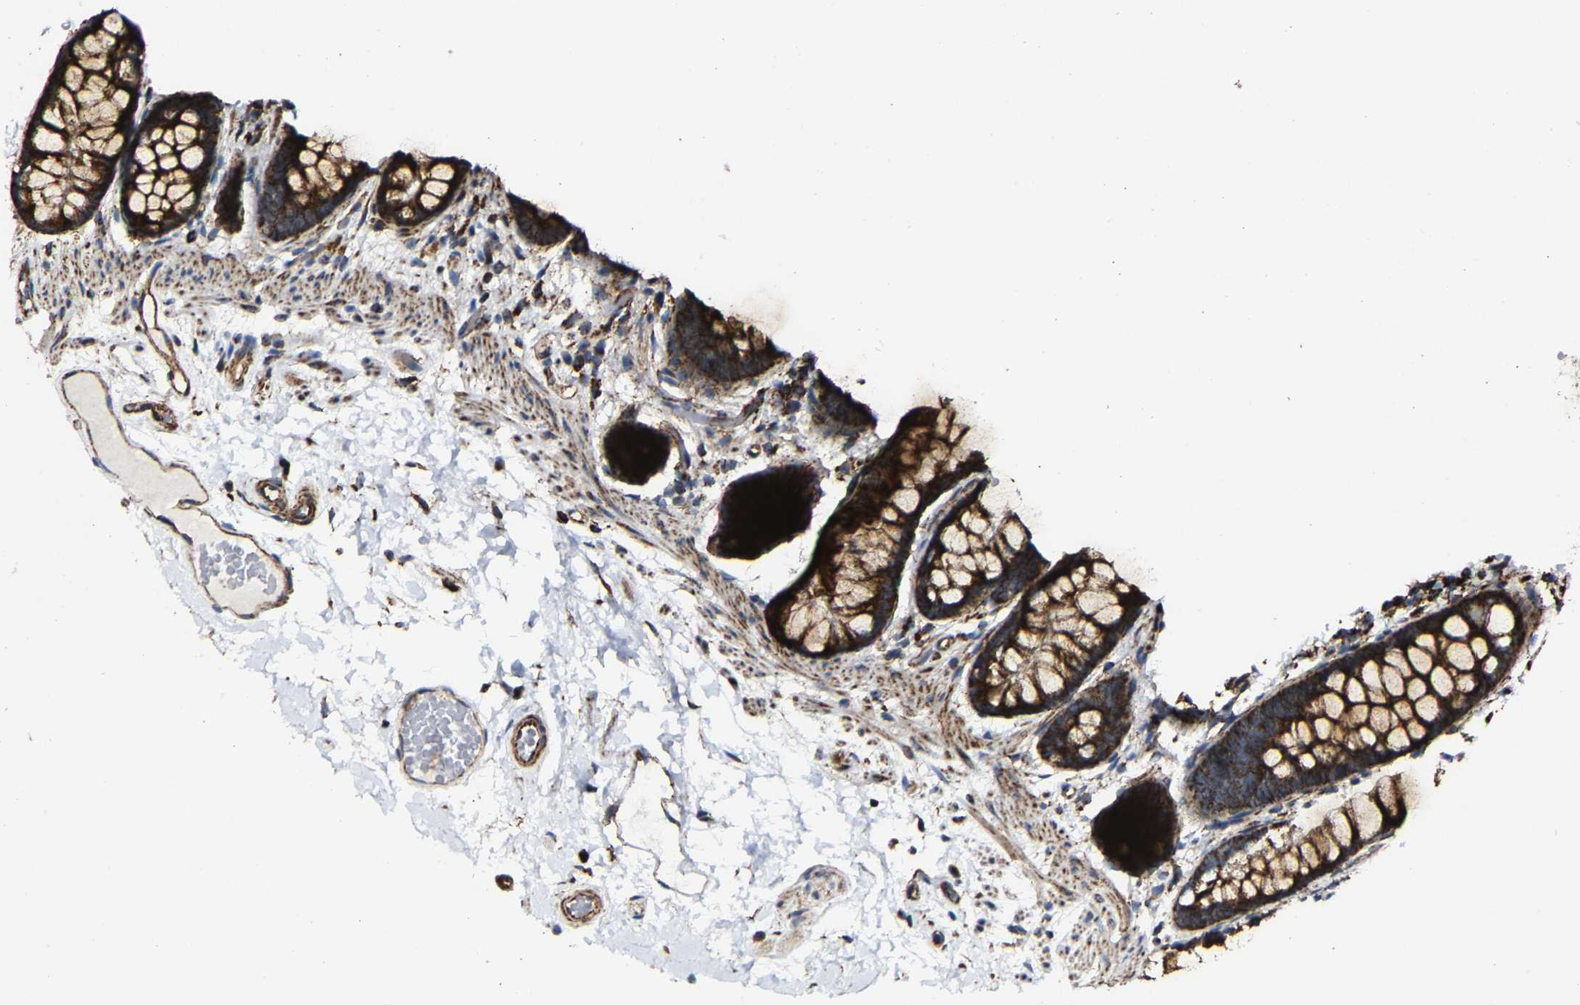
{"staining": {"intensity": "strong", "quantity": ">75%", "location": "cytoplasmic/membranous"}, "tissue": "colon", "cell_type": "Endothelial cells", "image_type": "normal", "snomed": [{"axis": "morphology", "description": "Normal tissue, NOS"}, {"axis": "topography", "description": "Colon"}], "caption": "Colon stained for a protein (brown) displays strong cytoplasmic/membranous positive staining in about >75% of endothelial cells.", "gene": "NDUFV3", "patient": {"sex": "female", "age": 56}}